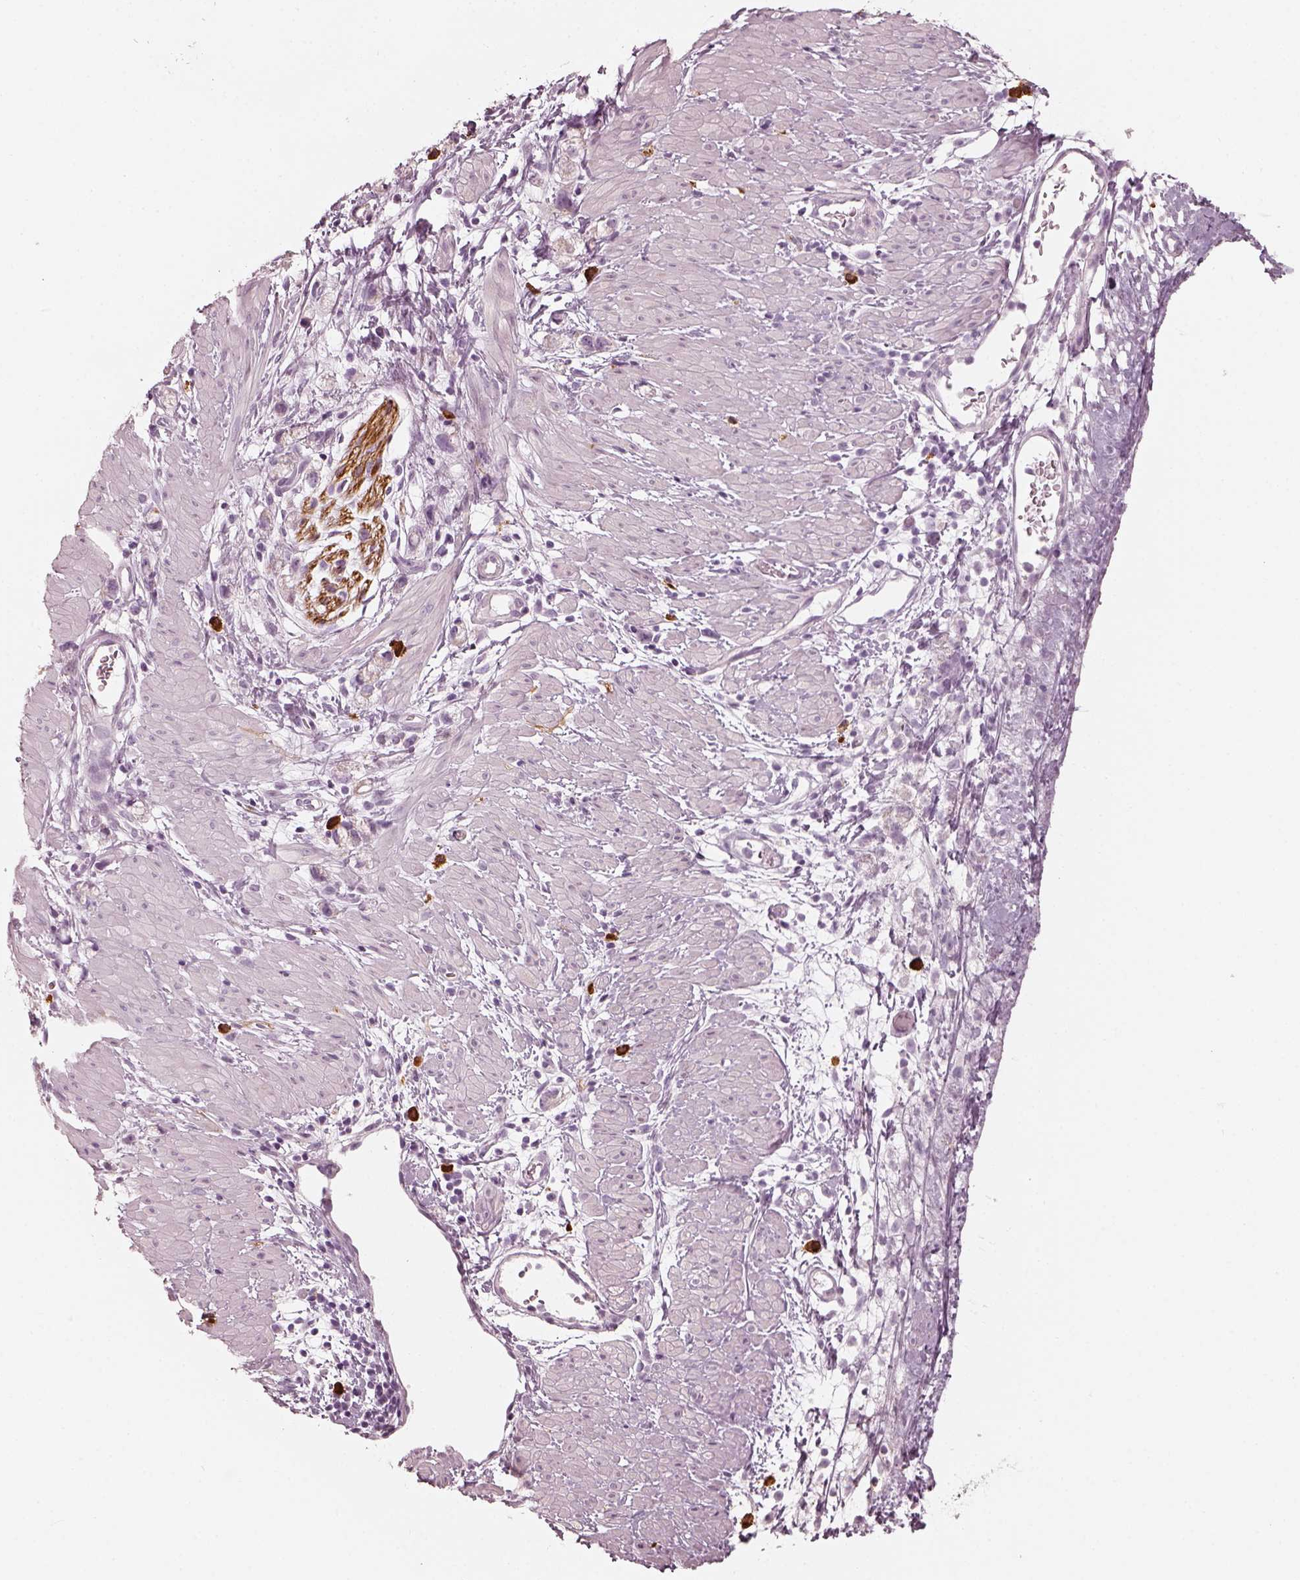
{"staining": {"intensity": "negative", "quantity": "none", "location": "none"}, "tissue": "stomach cancer", "cell_type": "Tumor cells", "image_type": "cancer", "snomed": [{"axis": "morphology", "description": "Adenocarcinoma, NOS"}, {"axis": "topography", "description": "Stomach"}], "caption": "This is a micrograph of immunohistochemistry staining of adenocarcinoma (stomach), which shows no staining in tumor cells.", "gene": "CNTN1", "patient": {"sex": "female", "age": 59}}